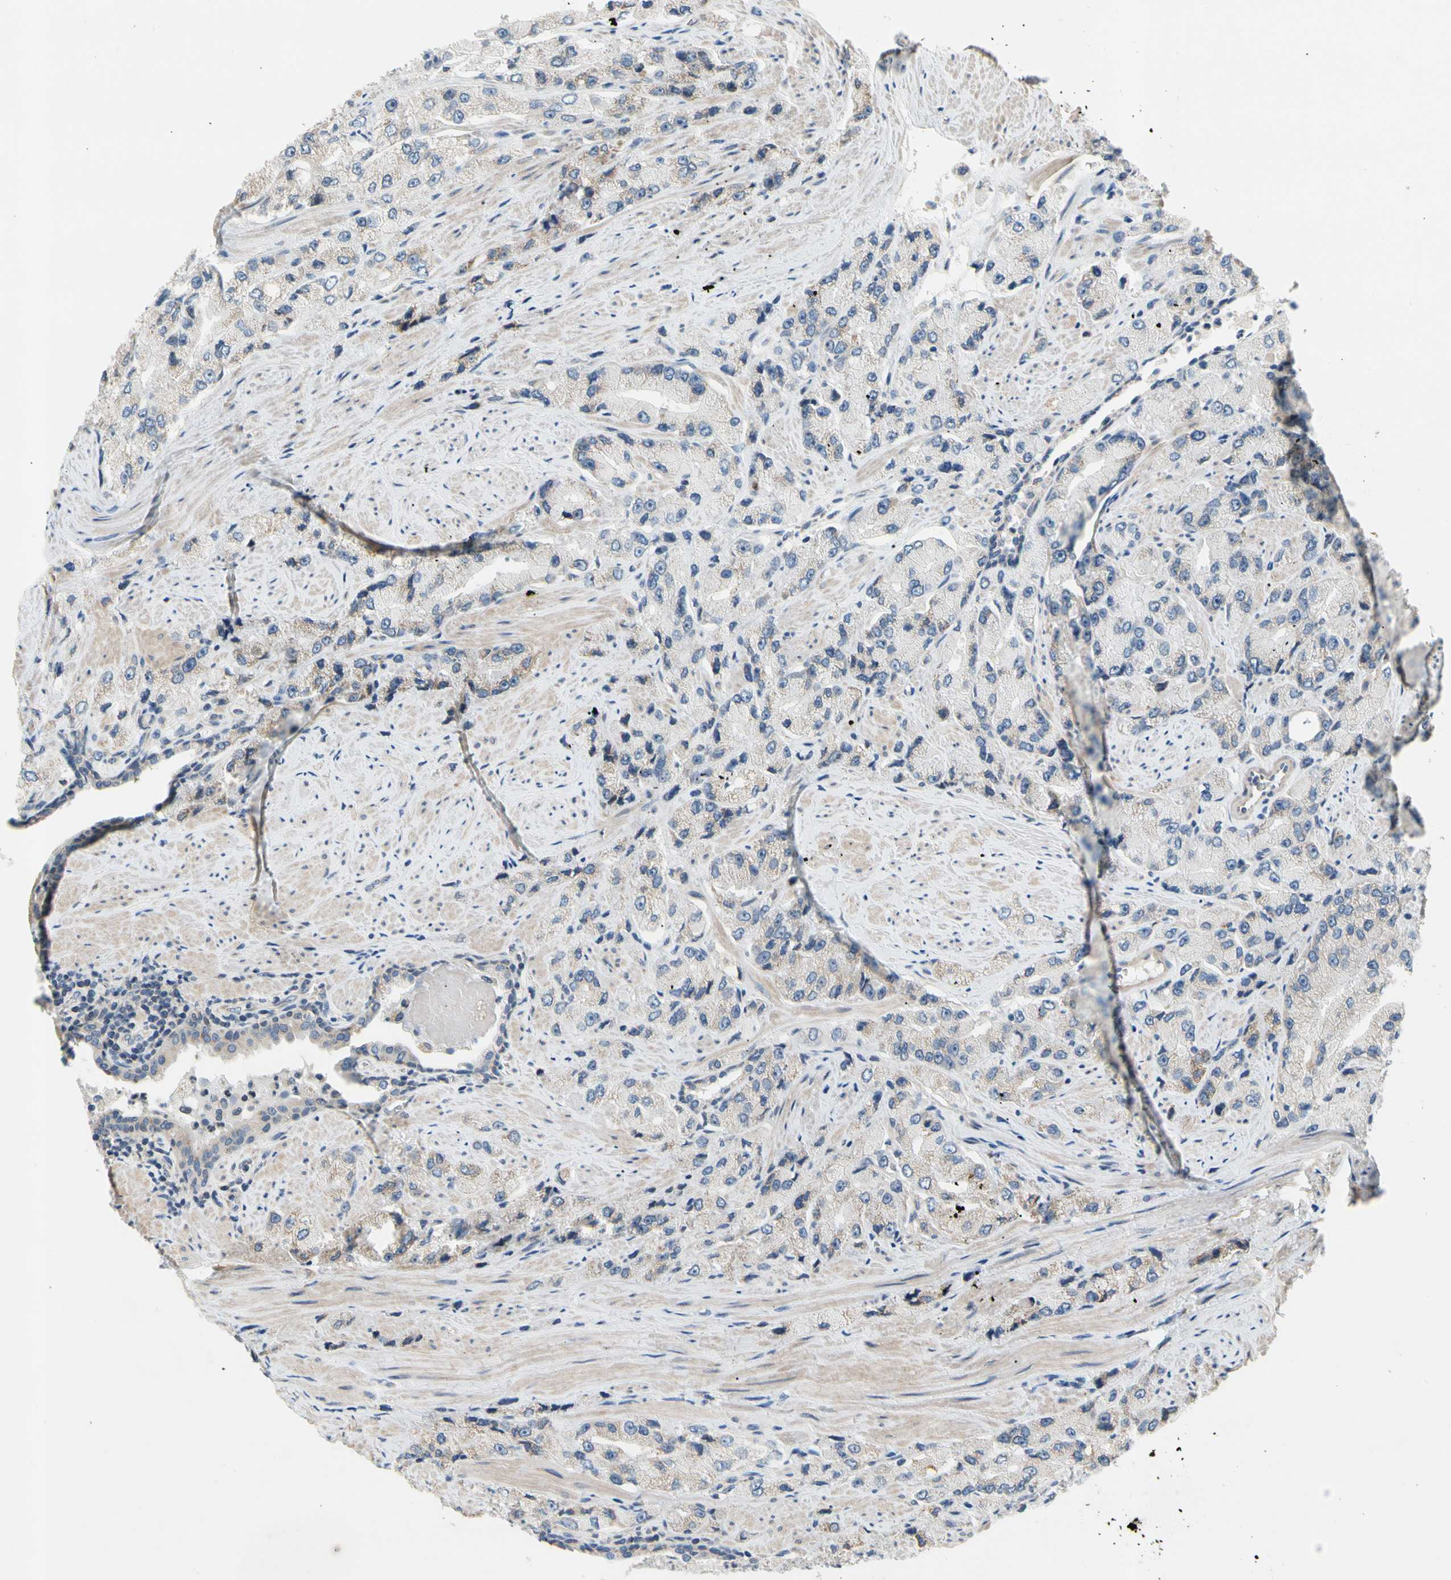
{"staining": {"intensity": "negative", "quantity": "none", "location": "none"}, "tissue": "prostate cancer", "cell_type": "Tumor cells", "image_type": "cancer", "snomed": [{"axis": "morphology", "description": "Adenocarcinoma, High grade"}, {"axis": "topography", "description": "Prostate"}], "caption": "Protein analysis of high-grade adenocarcinoma (prostate) demonstrates no significant staining in tumor cells. The staining is performed using DAB brown chromogen with nuclei counter-stained in using hematoxylin.", "gene": "SOX30", "patient": {"sex": "male", "age": 58}}